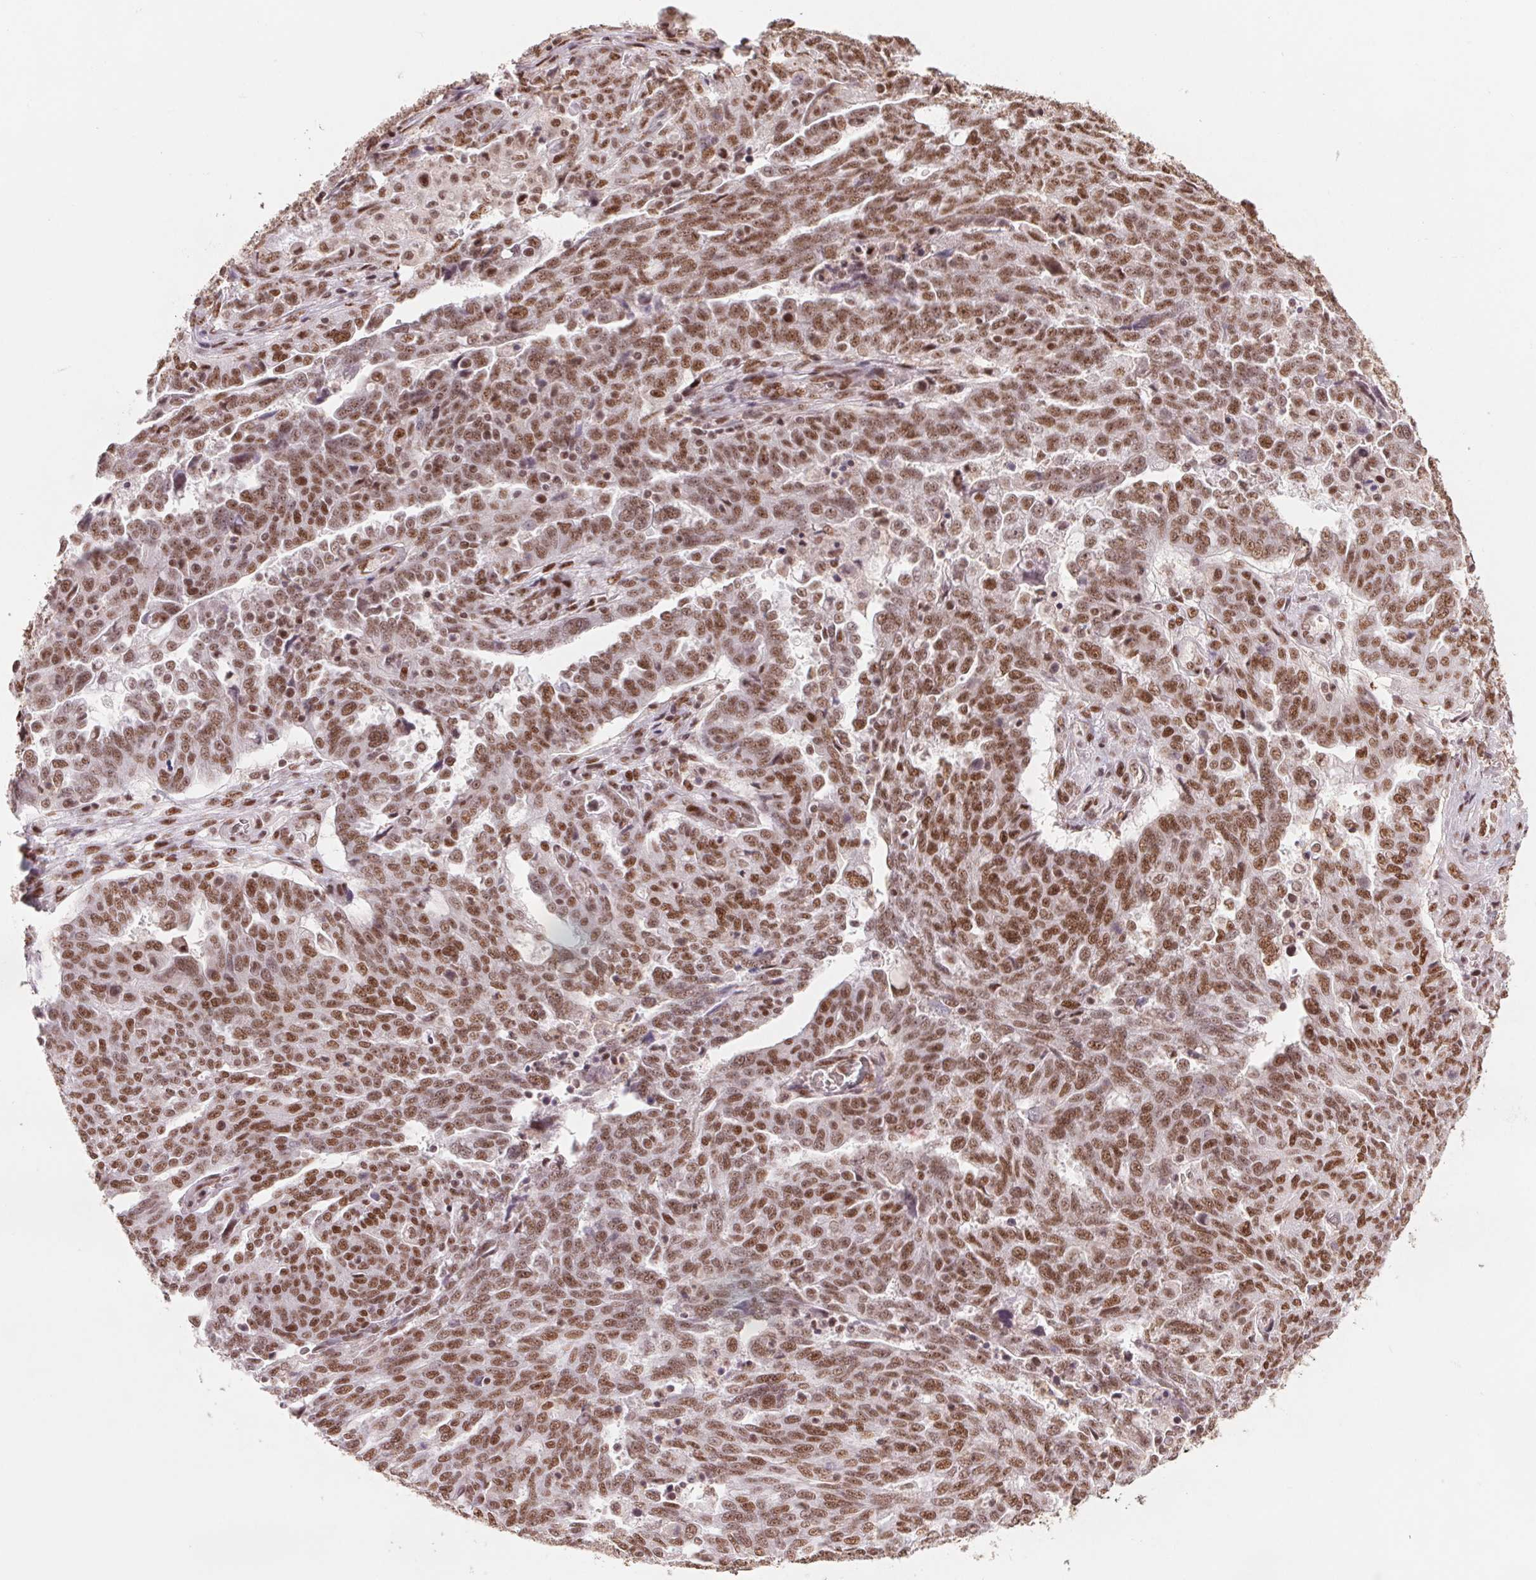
{"staining": {"intensity": "moderate", "quantity": ">75%", "location": "nuclear"}, "tissue": "ovarian cancer", "cell_type": "Tumor cells", "image_type": "cancer", "snomed": [{"axis": "morphology", "description": "Cystadenocarcinoma, serous, NOS"}, {"axis": "topography", "description": "Ovary"}], "caption": "Ovarian serous cystadenocarcinoma stained with IHC exhibits moderate nuclear expression in about >75% of tumor cells.", "gene": "SREK1", "patient": {"sex": "female", "age": 67}}